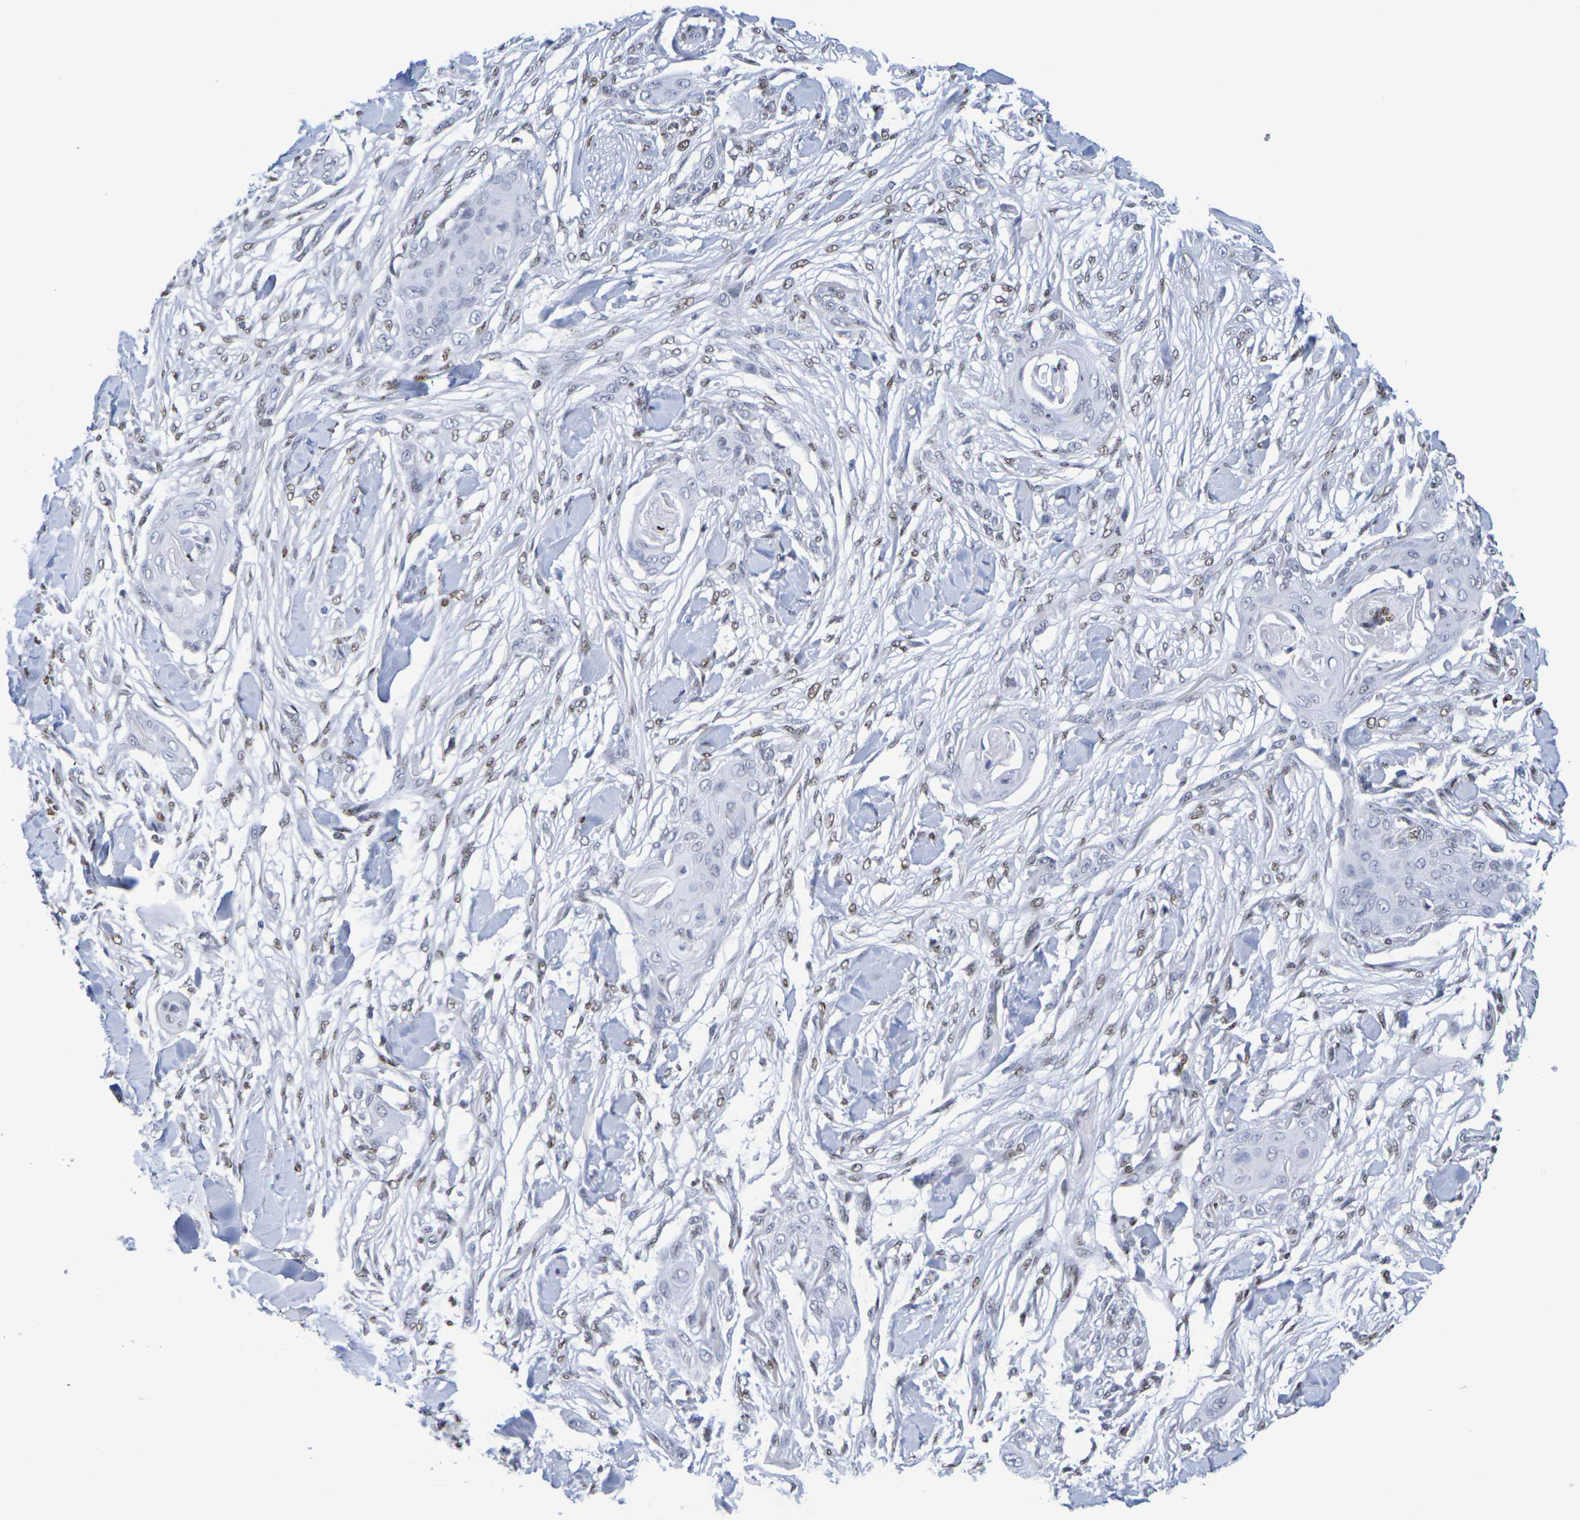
{"staining": {"intensity": "negative", "quantity": "none", "location": "none"}, "tissue": "skin cancer", "cell_type": "Tumor cells", "image_type": "cancer", "snomed": [{"axis": "morphology", "description": "Squamous cell carcinoma, NOS"}, {"axis": "topography", "description": "Skin"}], "caption": "A micrograph of skin cancer stained for a protein displays no brown staining in tumor cells.", "gene": "H1-5", "patient": {"sex": "female", "age": 59}}